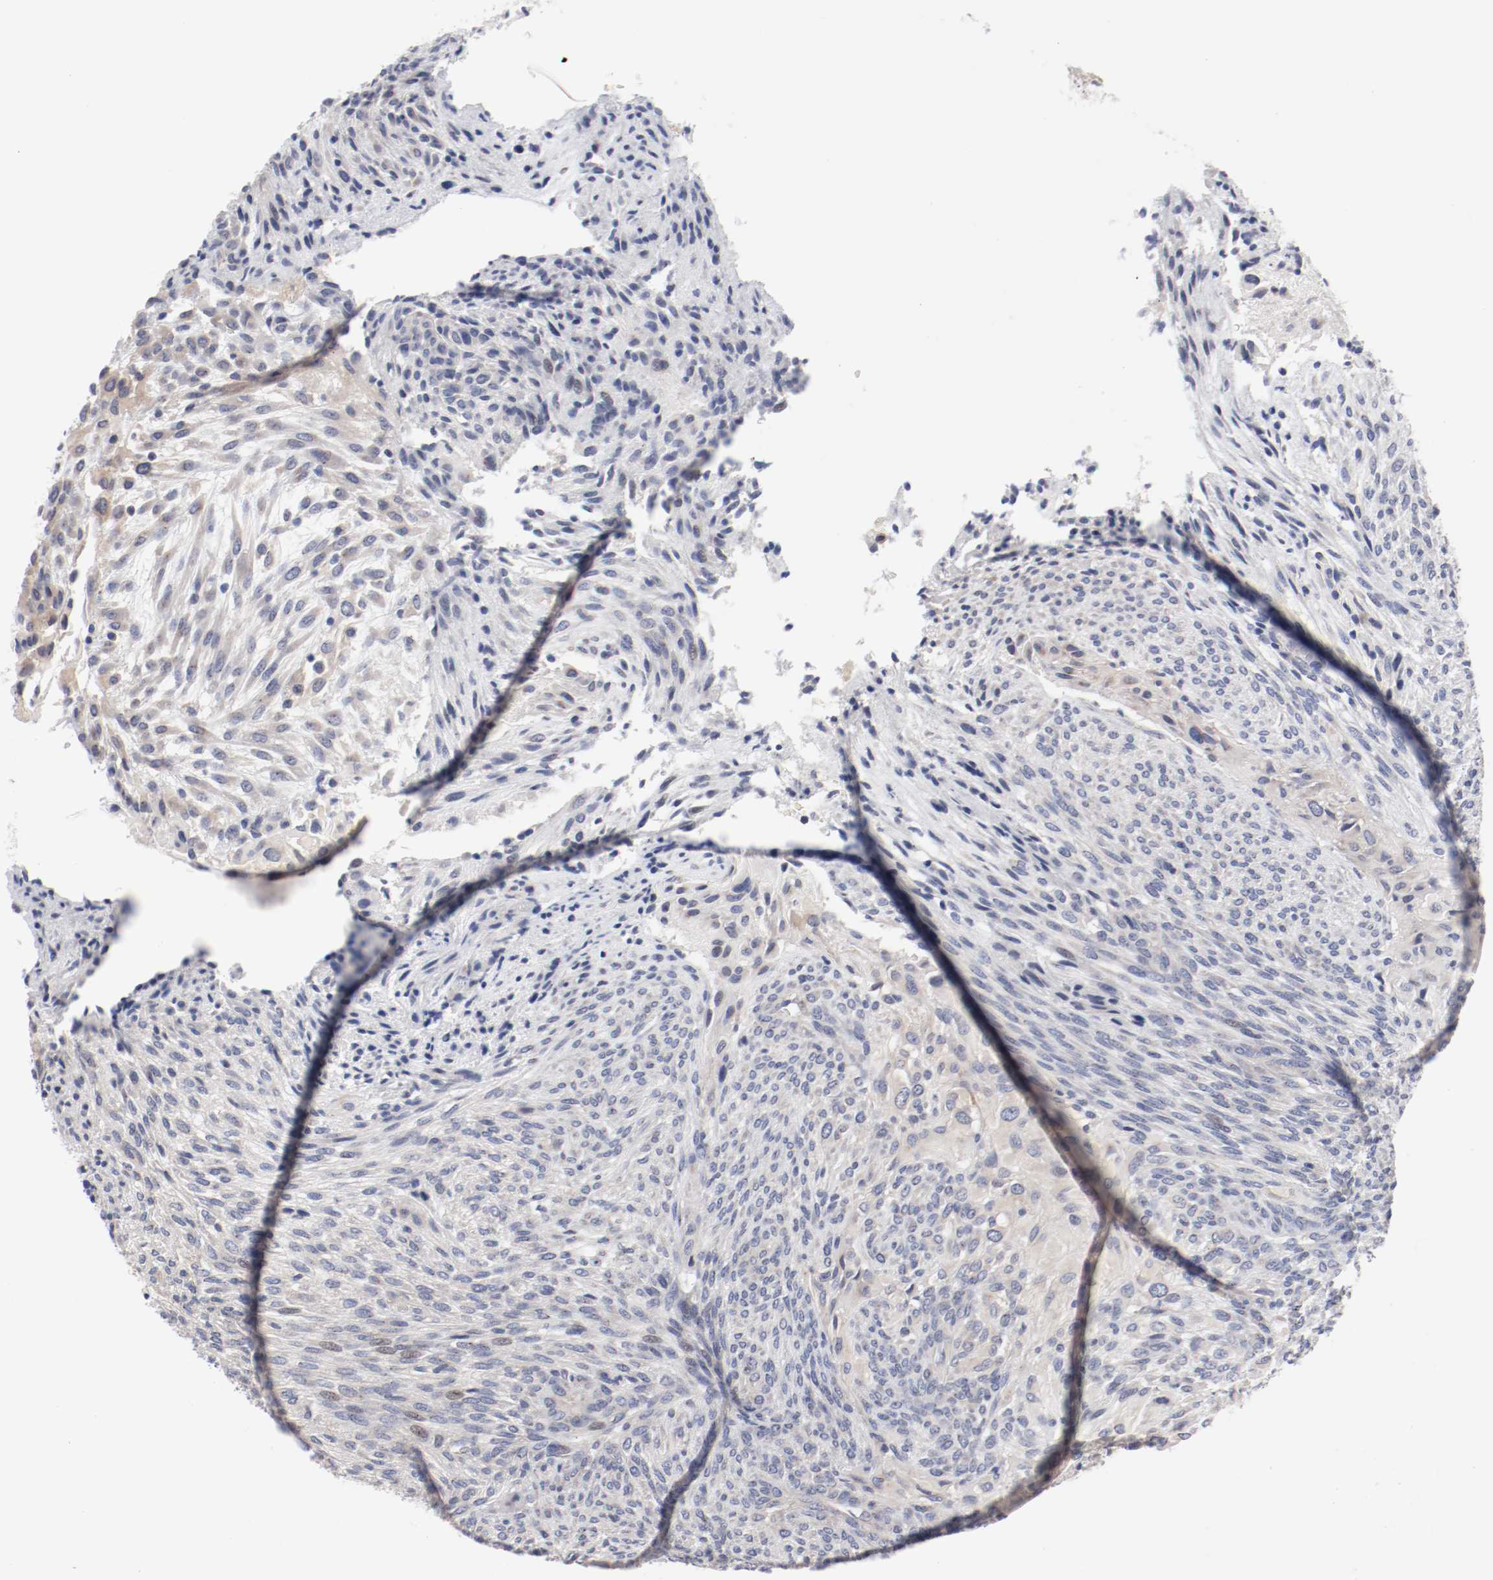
{"staining": {"intensity": "weak", "quantity": "25%-75%", "location": "cytoplasmic/membranous"}, "tissue": "glioma", "cell_type": "Tumor cells", "image_type": "cancer", "snomed": [{"axis": "morphology", "description": "Glioma, malignant, High grade"}, {"axis": "topography", "description": "Cerebral cortex"}], "caption": "This is an image of IHC staining of malignant glioma (high-grade), which shows weak positivity in the cytoplasmic/membranous of tumor cells.", "gene": "GPR143", "patient": {"sex": "female", "age": 55}}